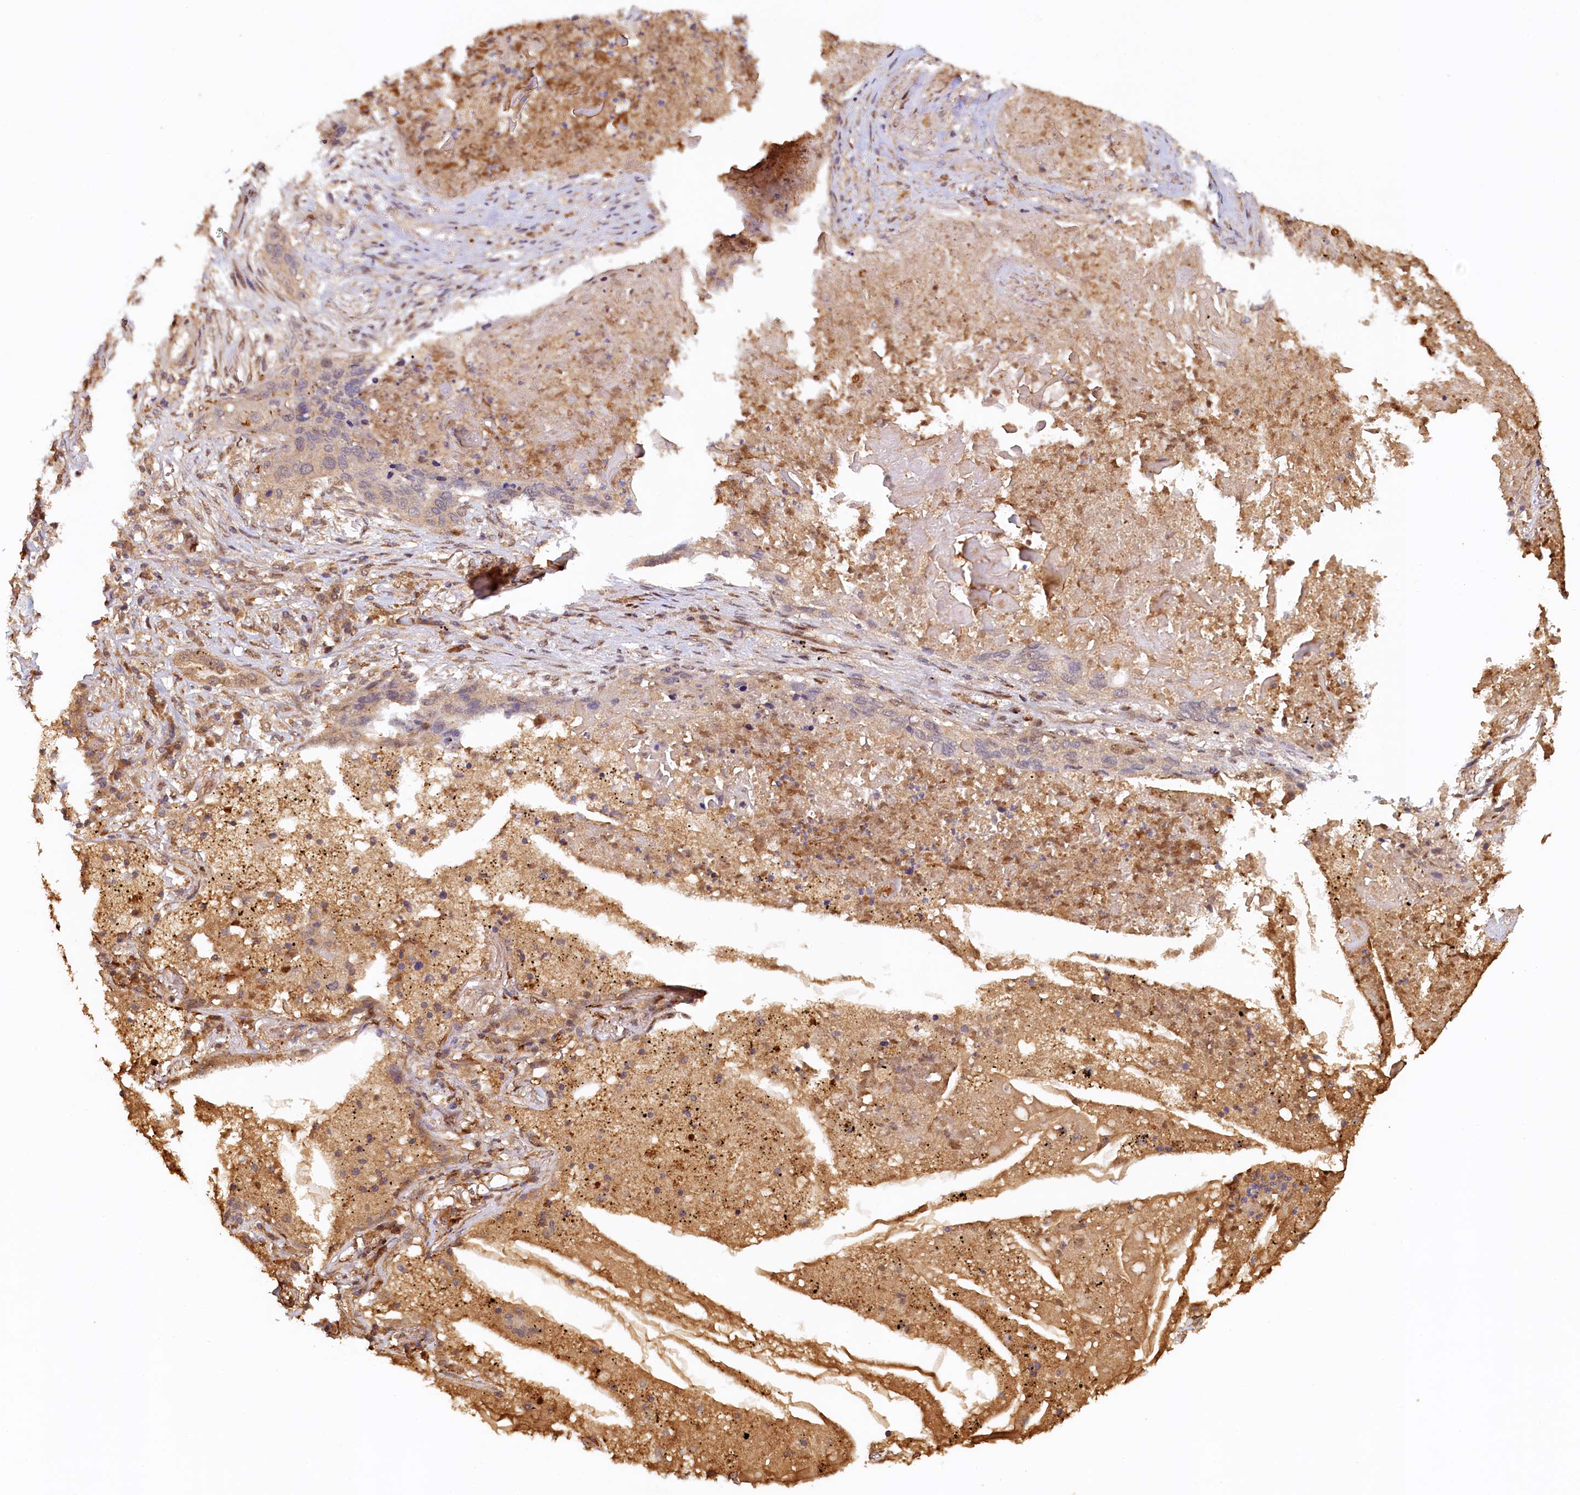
{"staining": {"intensity": "weak", "quantity": "<25%", "location": "cytoplasmic/membranous"}, "tissue": "lung cancer", "cell_type": "Tumor cells", "image_type": "cancer", "snomed": [{"axis": "morphology", "description": "Squamous cell carcinoma, NOS"}, {"axis": "topography", "description": "Lung"}], "caption": "A histopathology image of human squamous cell carcinoma (lung) is negative for staining in tumor cells.", "gene": "UBL7", "patient": {"sex": "female", "age": 63}}